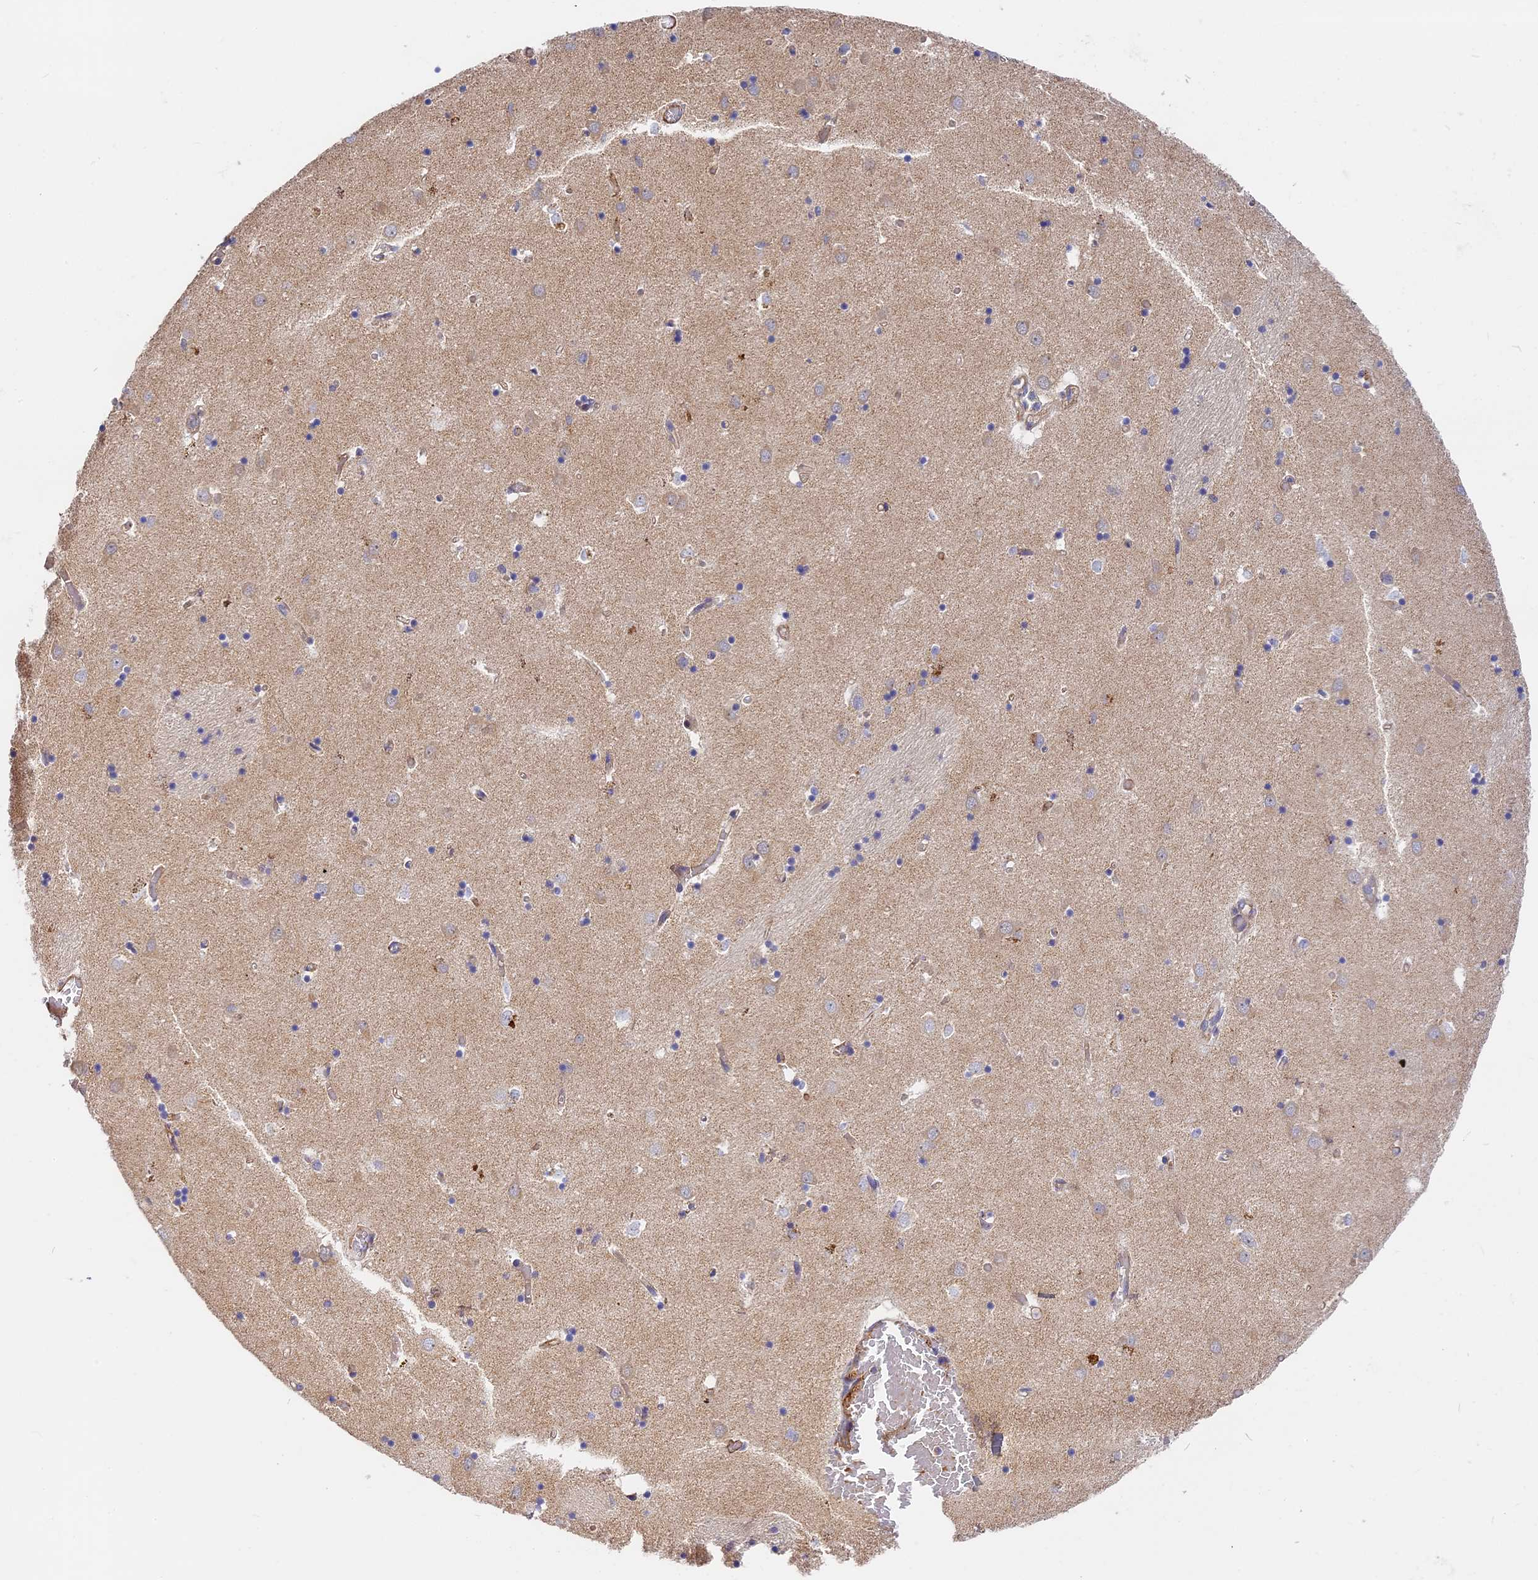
{"staining": {"intensity": "negative", "quantity": "none", "location": "none"}, "tissue": "caudate", "cell_type": "Glial cells", "image_type": "normal", "snomed": [{"axis": "morphology", "description": "Normal tissue, NOS"}, {"axis": "topography", "description": "Lateral ventricle wall"}], "caption": "Image shows no protein positivity in glial cells of unremarkable caudate.", "gene": "MISP3", "patient": {"sex": "male", "age": 70}}